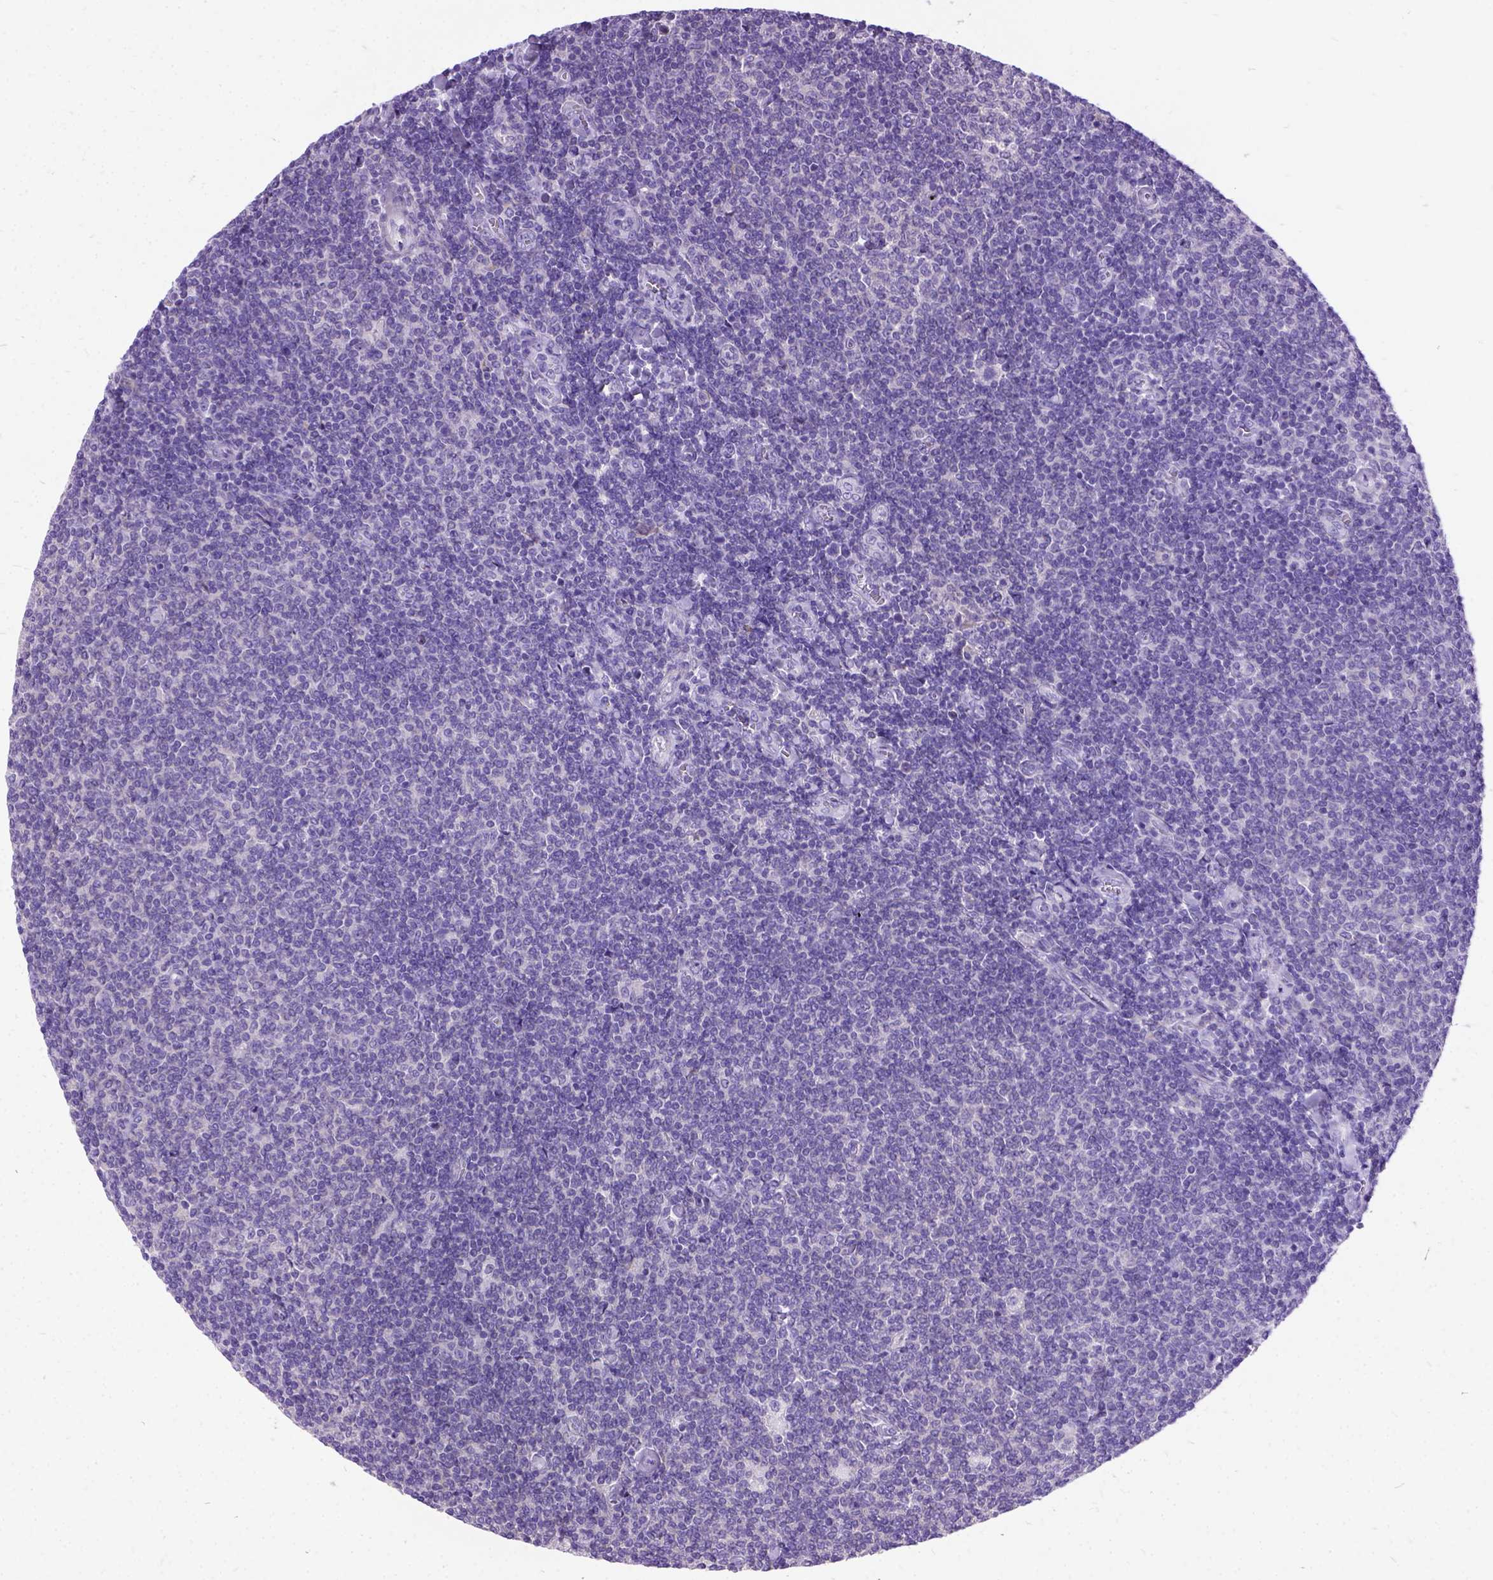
{"staining": {"intensity": "negative", "quantity": "none", "location": "none"}, "tissue": "lymphoma", "cell_type": "Tumor cells", "image_type": "cancer", "snomed": [{"axis": "morphology", "description": "Malignant lymphoma, non-Hodgkin's type, Low grade"}, {"axis": "topography", "description": "Lymph node"}], "caption": "Tumor cells are negative for brown protein staining in low-grade malignant lymphoma, non-Hodgkin's type.", "gene": "PRG2", "patient": {"sex": "male", "age": 52}}